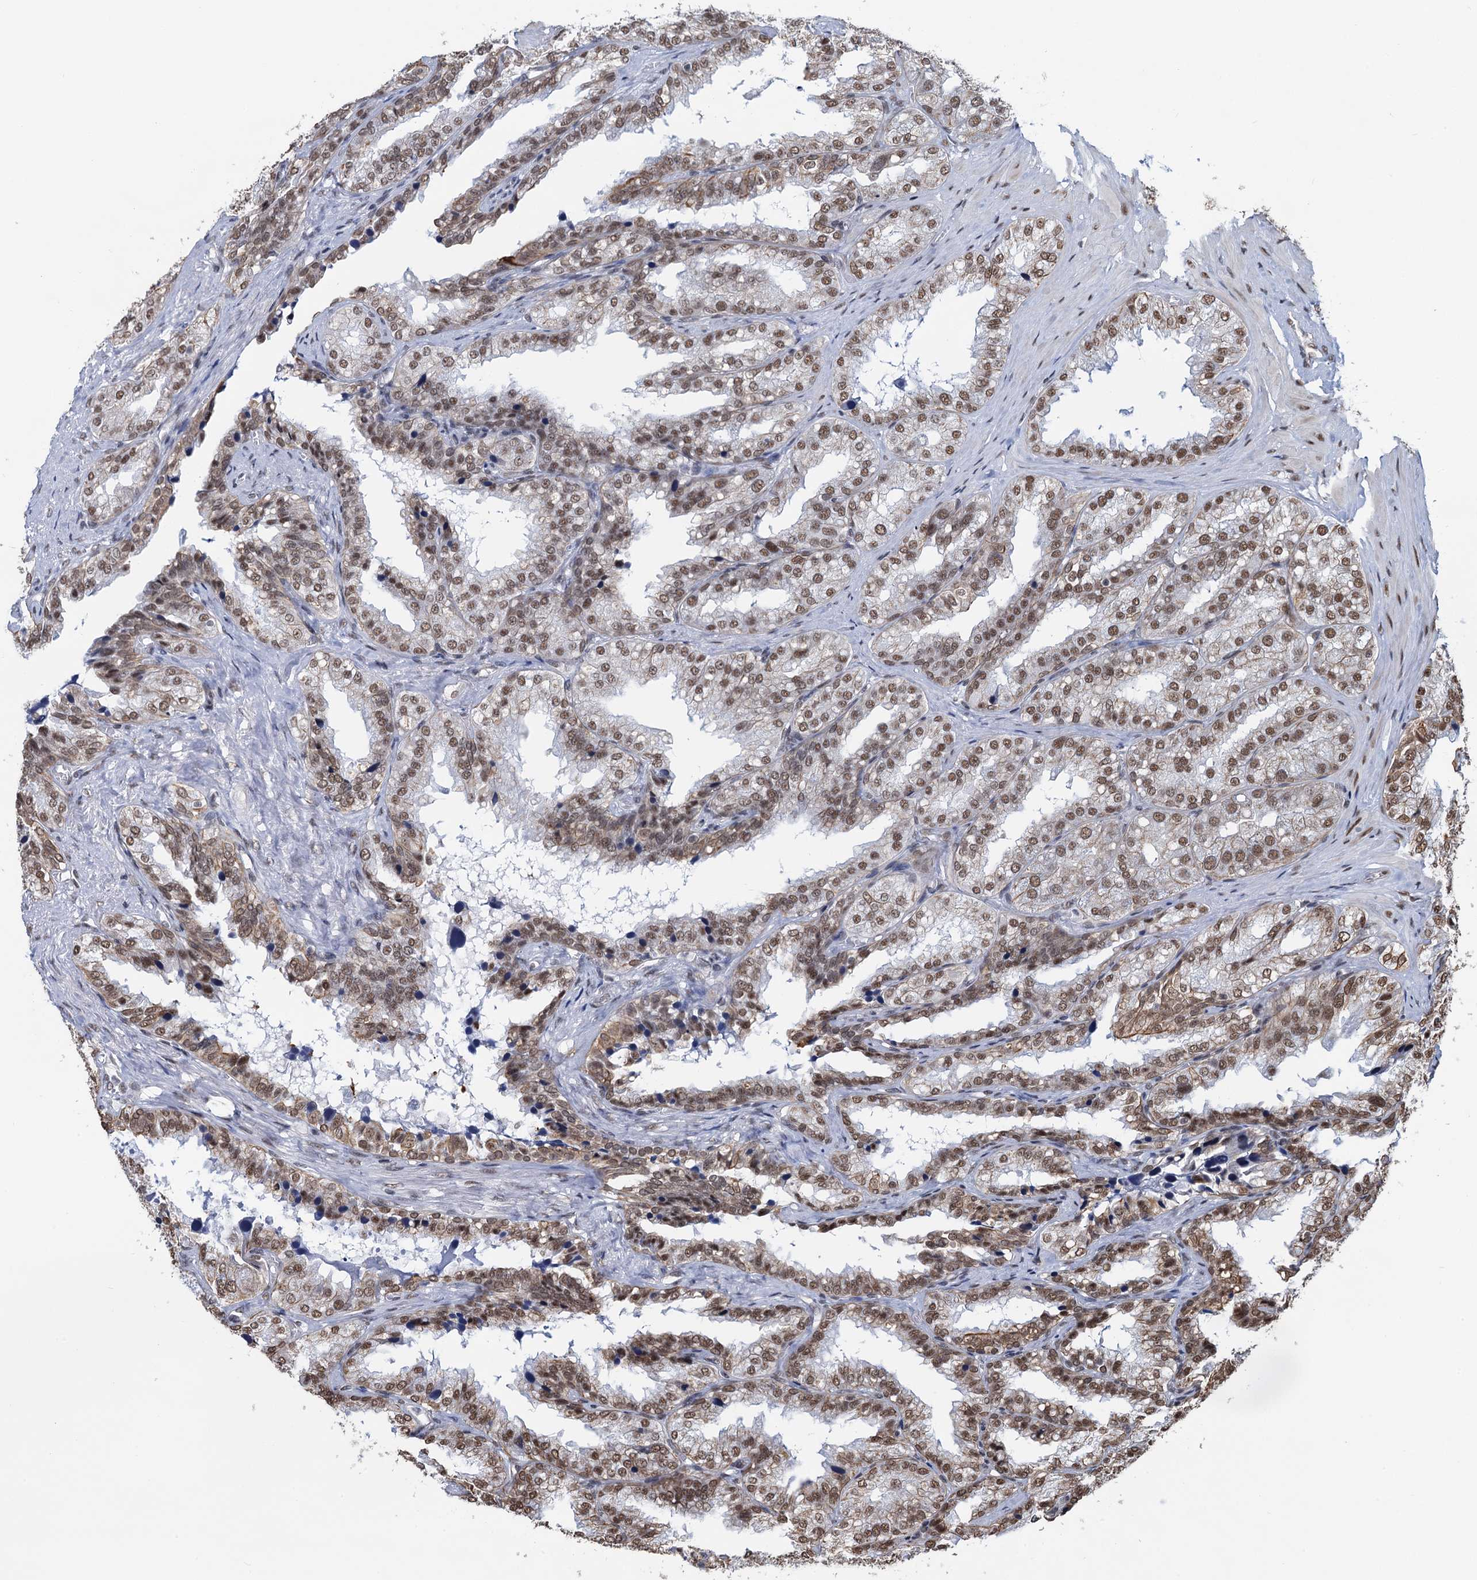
{"staining": {"intensity": "moderate", "quantity": ">75%", "location": "nuclear"}, "tissue": "seminal vesicle", "cell_type": "Glandular cells", "image_type": "normal", "snomed": [{"axis": "morphology", "description": "Normal tissue, NOS"}, {"axis": "topography", "description": "Prostate"}, {"axis": "topography", "description": "Seminal veicle"}], "caption": "Glandular cells reveal medium levels of moderate nuclear expression in about >75% of cells in normal seminal vesicle.", "gene": "ZNF609", "patient": {"sex": "male", "age": 51}}